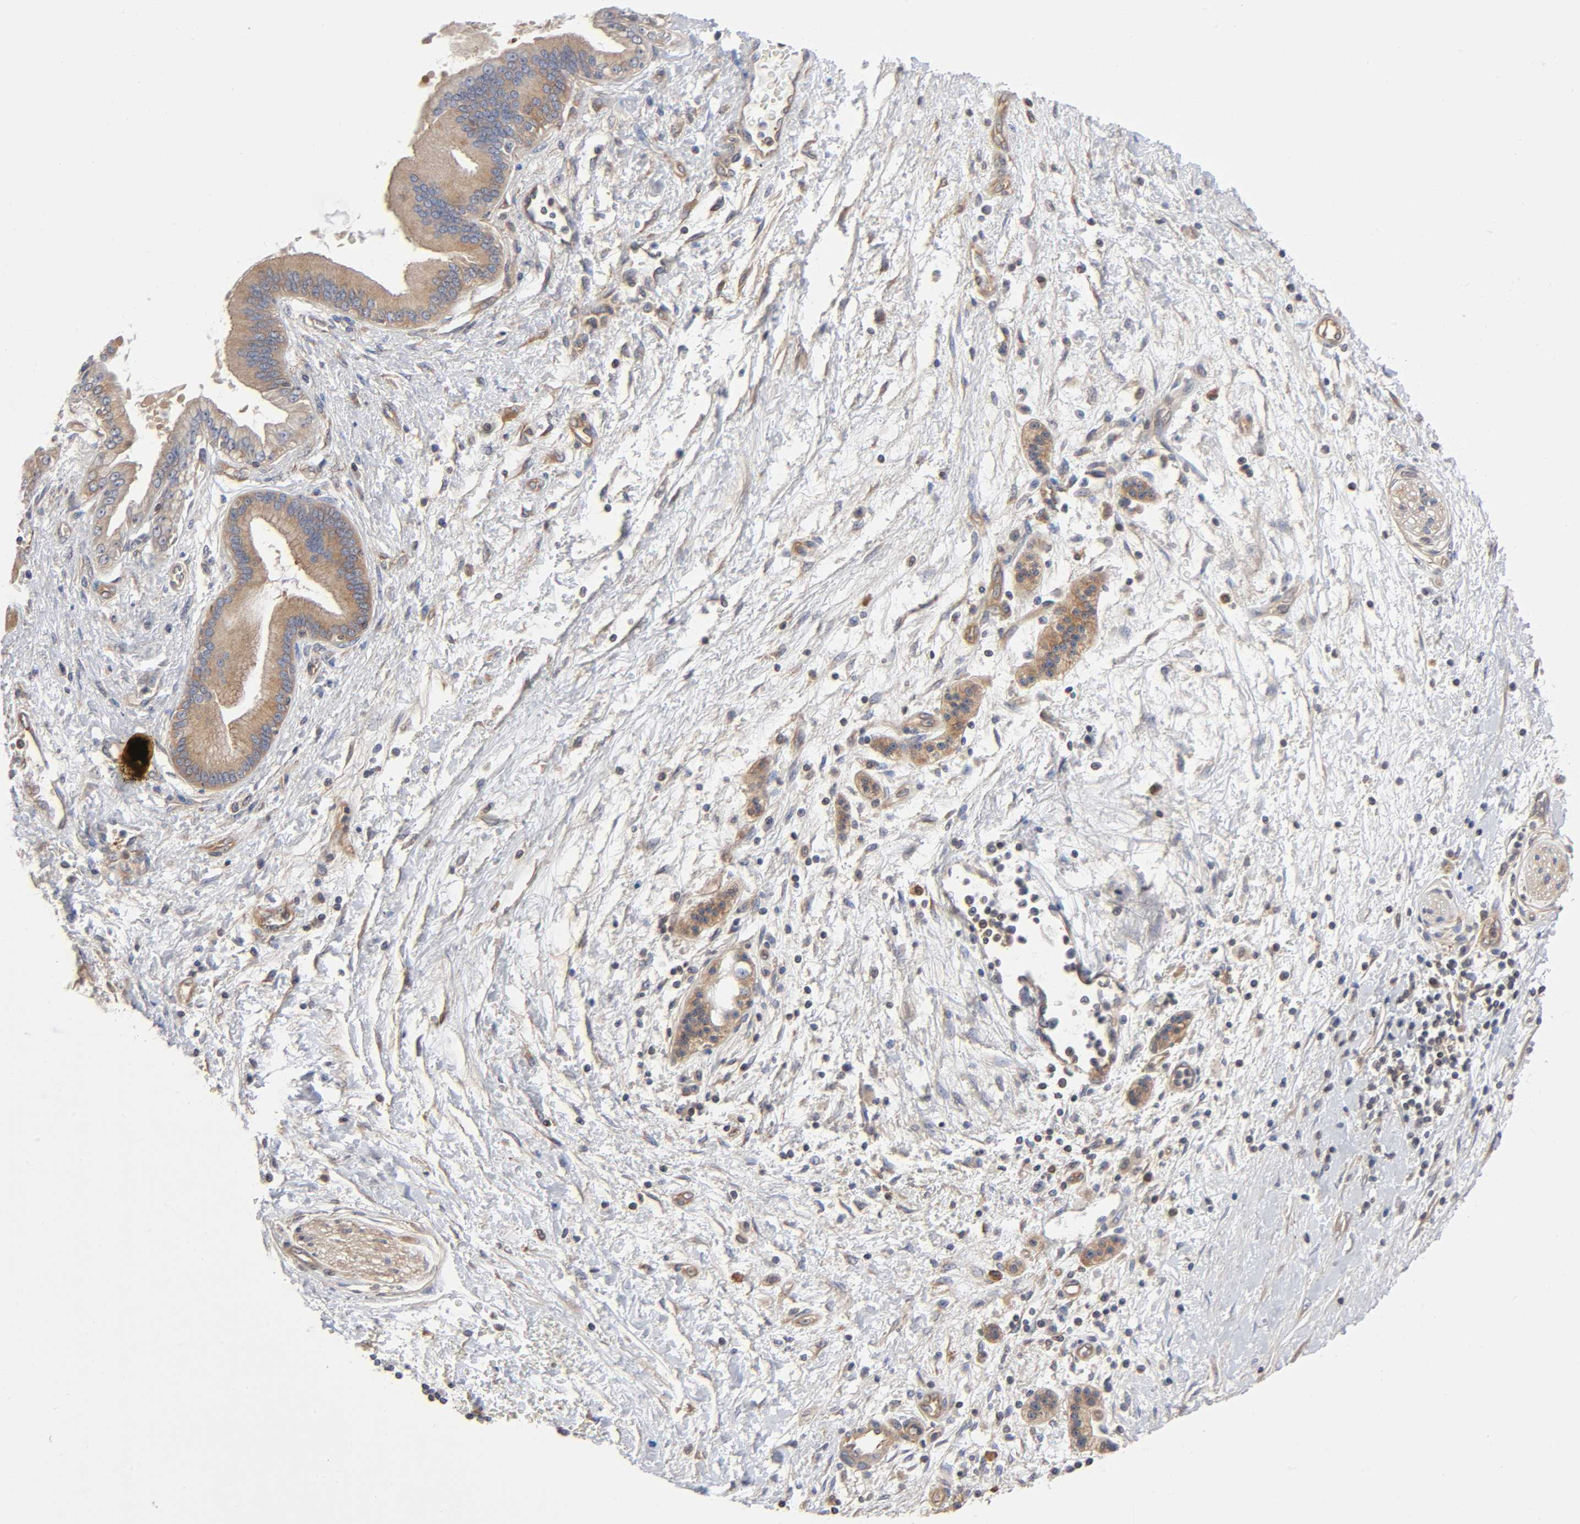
{"staining": {"intensity": "weak", "quantity": ">75%", "location": "cytoplasmic/membranous"}, "tissue": "pancreatic cancer", "cell_type": "Tumor cells", "image_type": "cancer", "snomed": [{"axis": "morphology", "description": "Adenocarcinoma, NOS"}, {"axis": "topography", "description": "Pancreas"}], "caption": "Adenocarcinoma (pancreatic) stained with DAB (3,3'-diaminobenzidine) immunohistochemistry reveals low levels of weak cytoplasmic/membranous expression in about >75% of tumor cells.", "gene": "STRN3", "patient": {"sex": "male", "age": 59}}